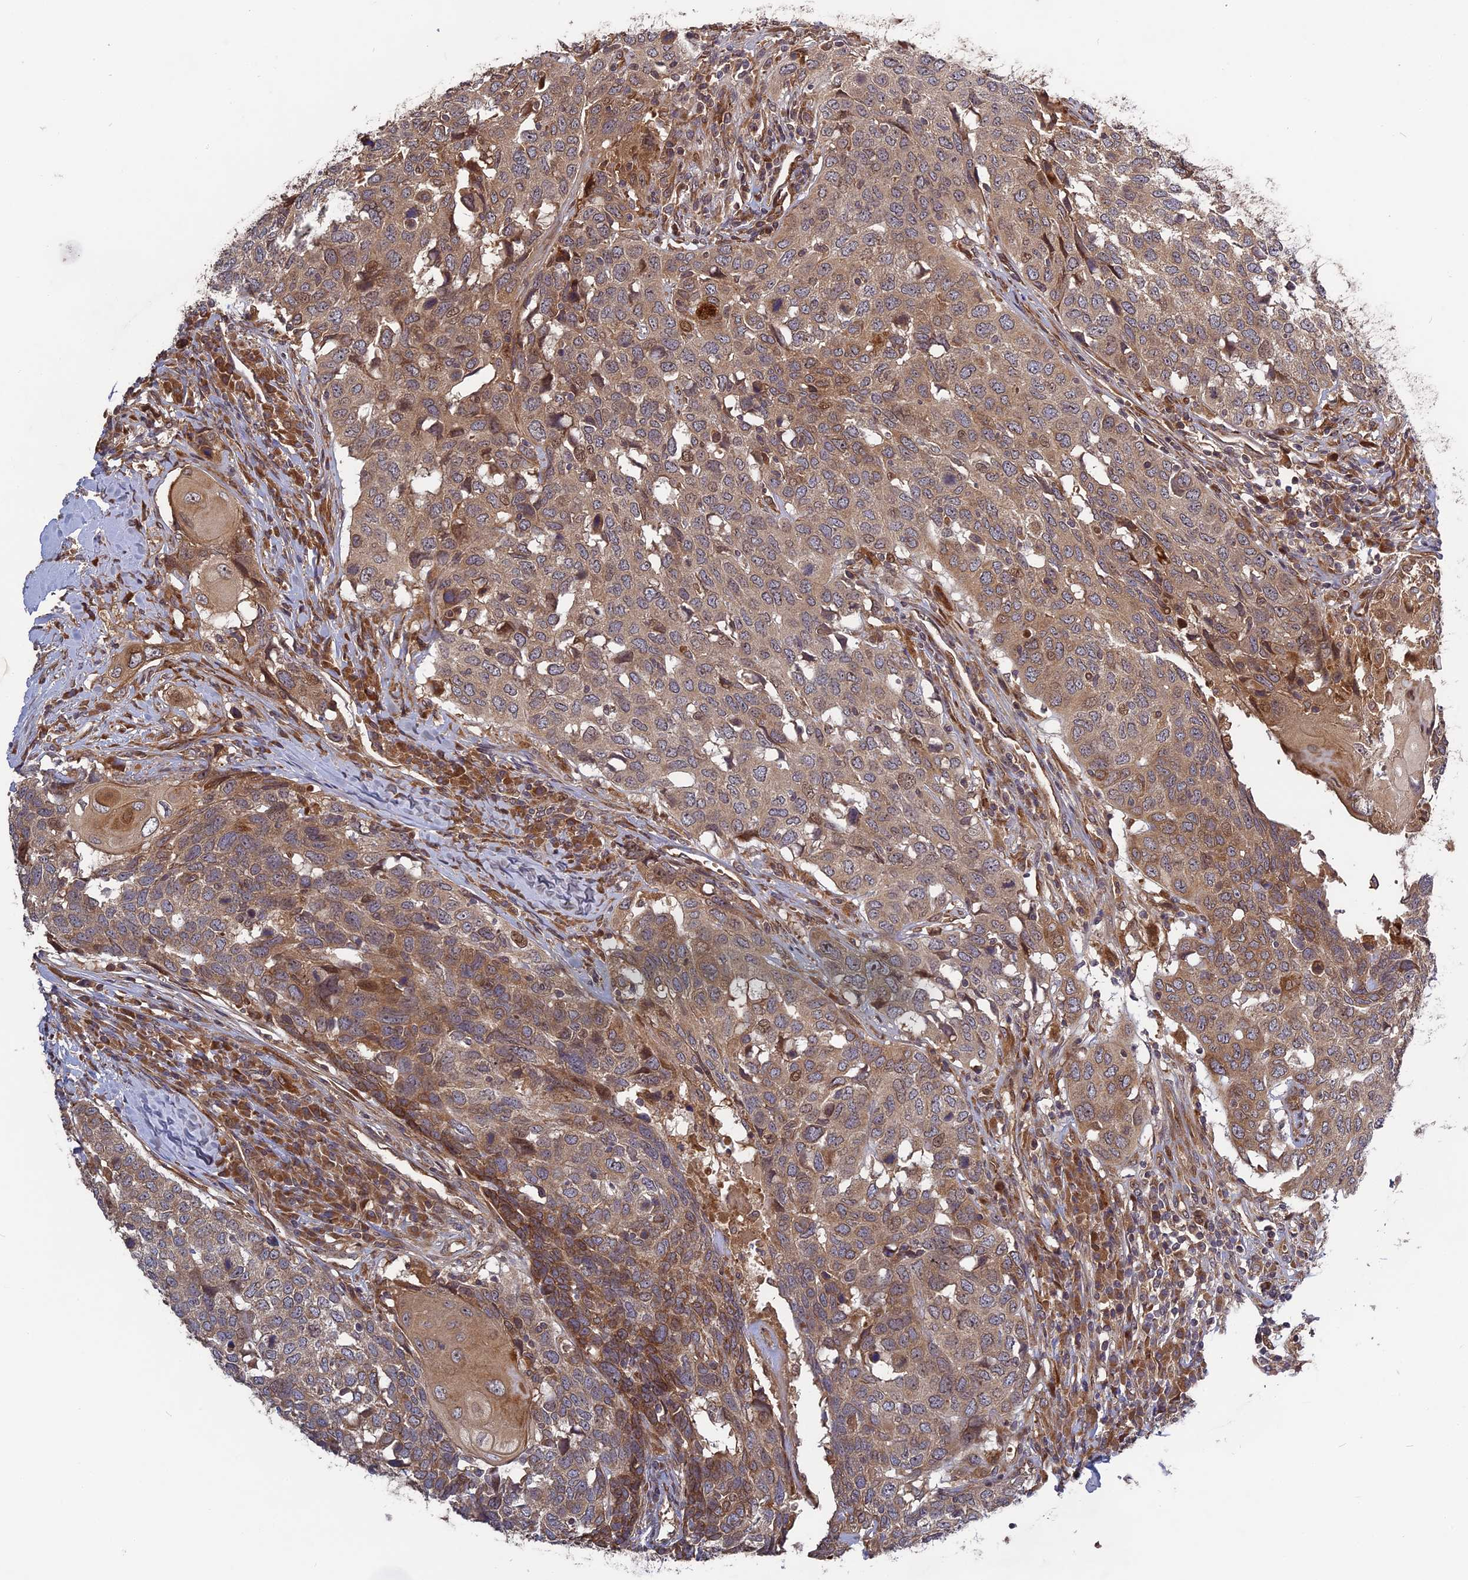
{"staining": {"intensity": "moderate", "quantity": "25%-75%", "location": "cytoplasmic/membranous"}, "tissue": "head and neck cancer", "cell_type": "Tumor cells", "image_type": "cancer", "snomed": [{"axis": "morphology", "description": "Squamous cell carcinoma, NOS"}, {"axis": "topography", "description": "Head-Neck"}], "caption": "Head and neck cancer stained with immunohistochemistry (IHC) exhibits moderate cytoplasmic/membranous staining in approximately 25%-75% of tumor cells. The staining was performed using DAB (3,3'-diaminobenzidine) to visualize the protein expression in brown, while the nuclei were stained in blue with hematoxylin (Magnification: 20x).", "gene": "TMUB2", "patient": {"sex": "male", "age": 66}}